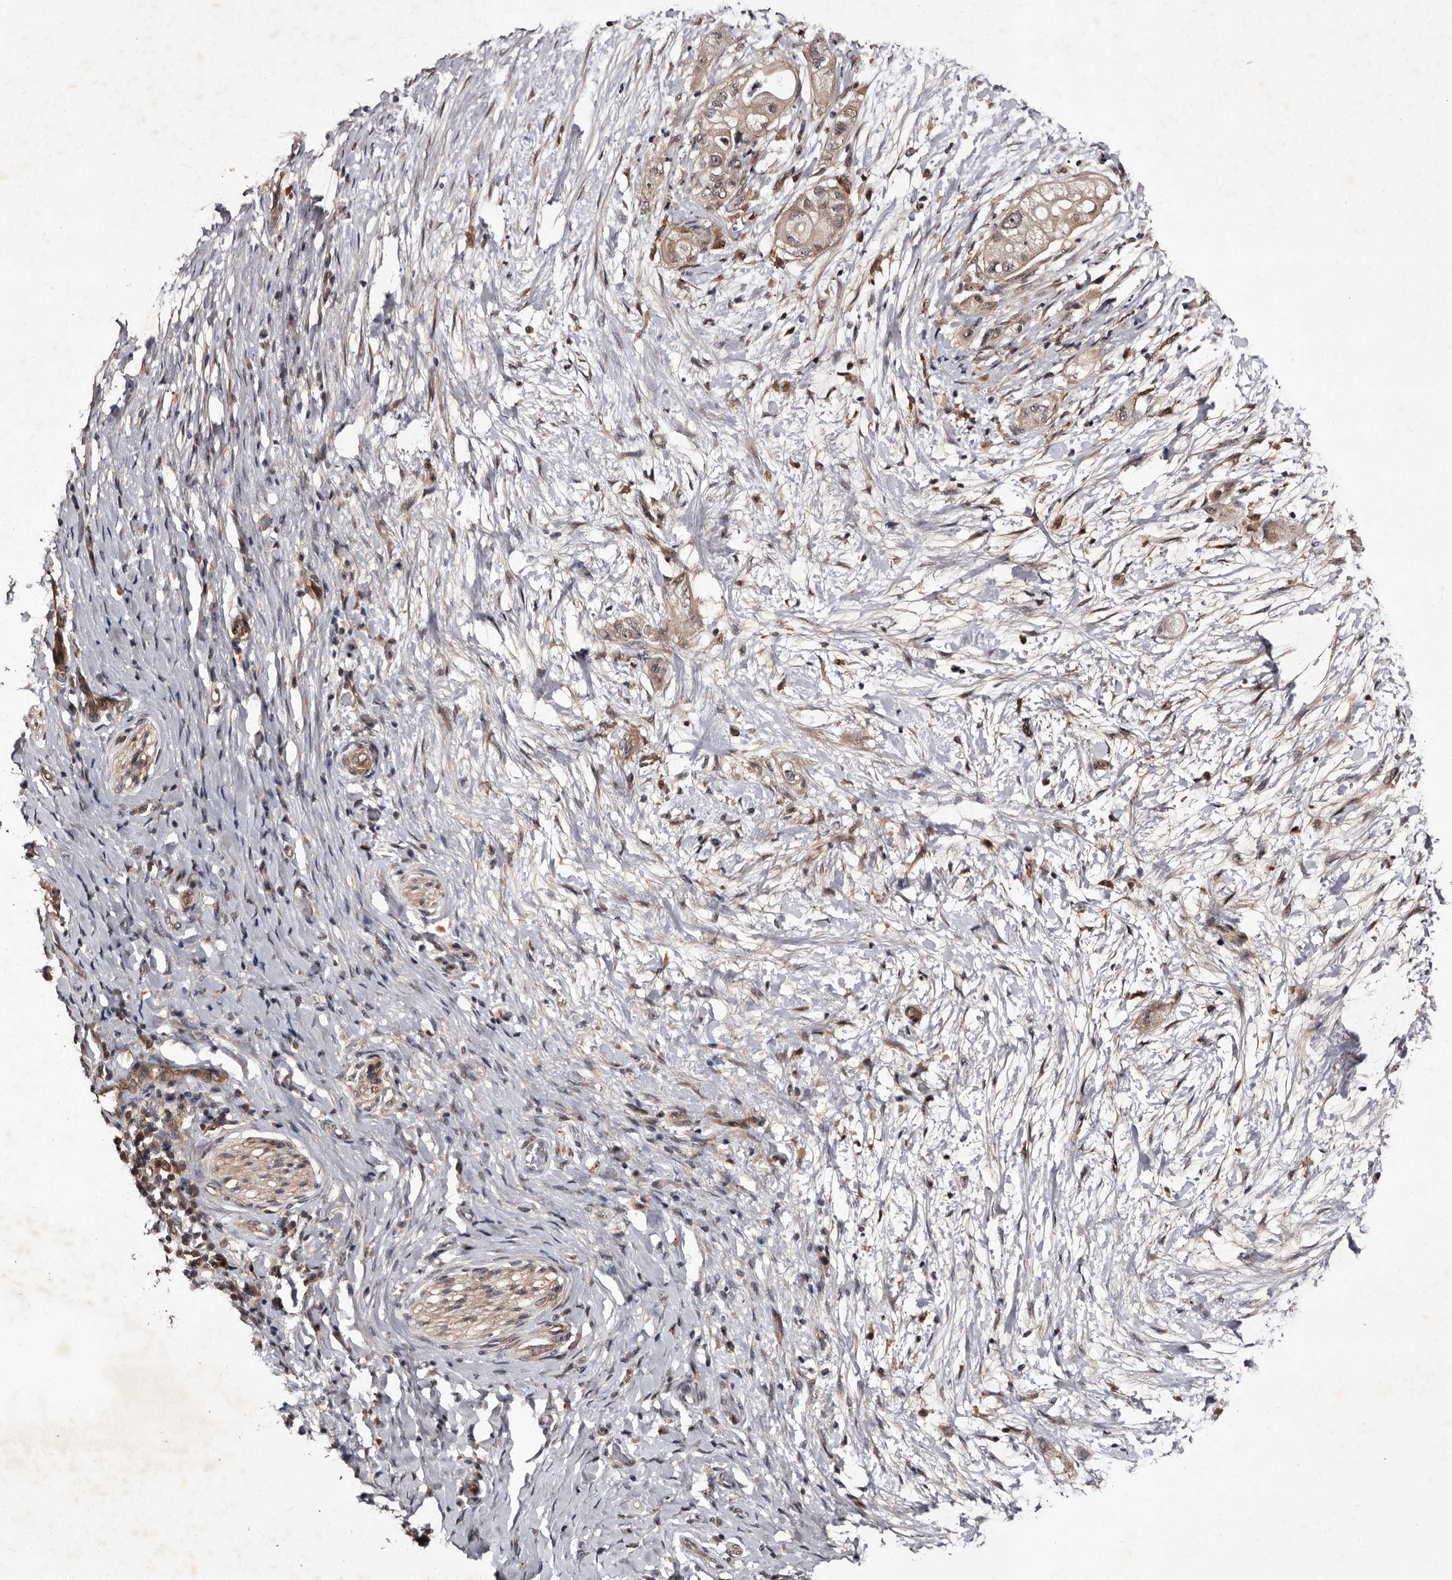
{"staining": {"intensity": "weak", "quantity": ">75%", "location": "cytoplasmic/membranous"}, "tissue": "pancreatic cancer", "cell_type": "Tumor cells", "image_type": "cancer", "snomed": [{"axis": "morphology", "description": "Adenocarcinoma, NOS"}, {"axis": "topography", "description": "Pancreas"}], "caption": "This is a histology image of IHC staining of adenocarcinoma (pancreatic), which shows weak positivity in the cytoplasmic/membranous of tumor cells.", "gene": "MKRN3", "patient": {"sex": "male", "age": 58}}